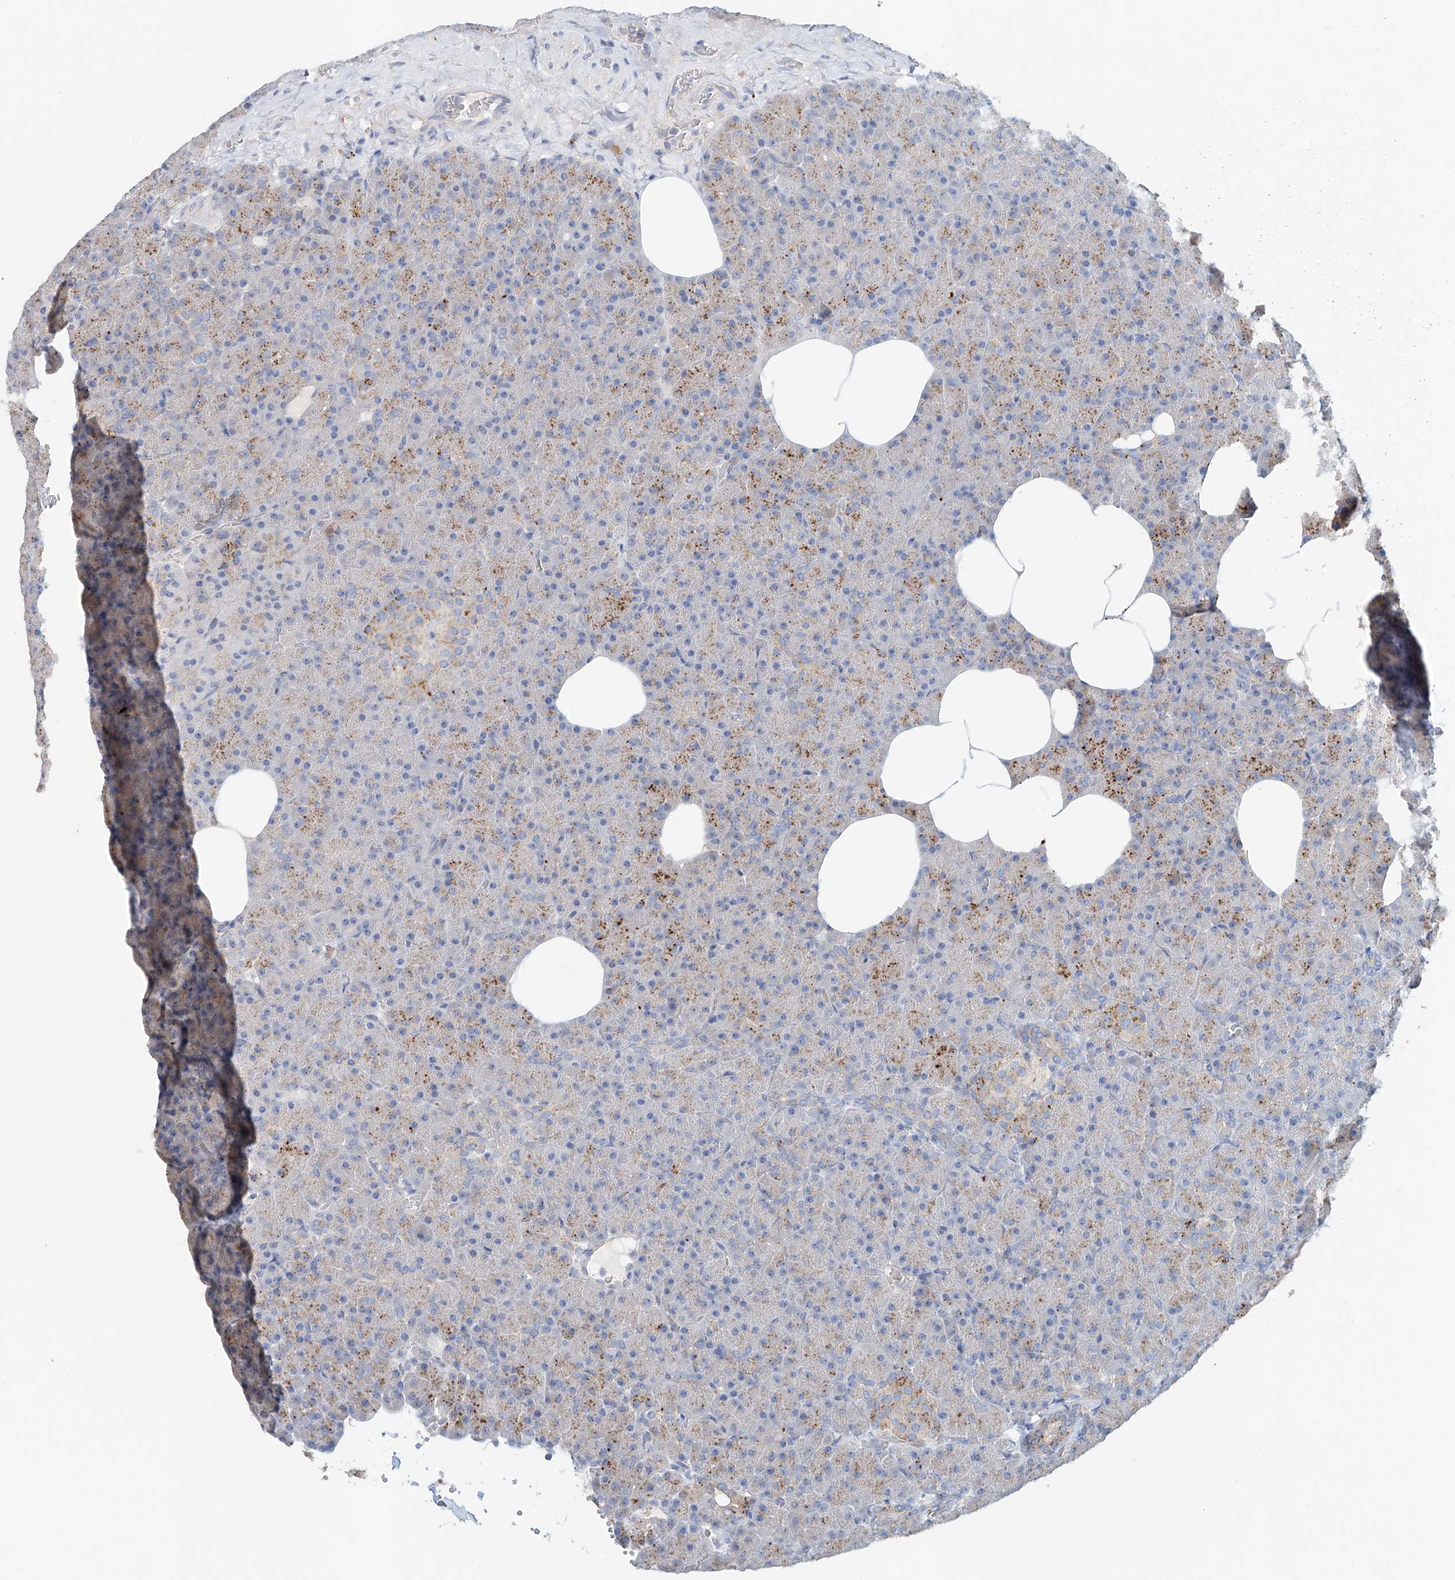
{"staining": {"intensity": "strong", "quantity": "25%-75%", "location": "cytoplasmic/membranous"}, "tissue": "pancreas", "cell_type": "Exocrine glandular cells", "image_type": "normal", "snomed": [{"axis": "morphology", "description": "Normal tissue, NOS"}, {"axis": "morphology", "description": "Carcinoid, malignant, NOS"}, {"axis": "topography", "description": "Pancreas"}], "caption": "High-power microscopy captured an IHC photomicrograph of normal pancreas, revealing strong cytoplasmic/membranous expression in approximately 25%-75% of exocrine glandular cells. (DAB (3,3'-diaminobenzidine) IHC, brown staining for protein, blue staining for nuclei).", "gene": "TRIM47", "patient": {"sex": "female", "age": 35}}